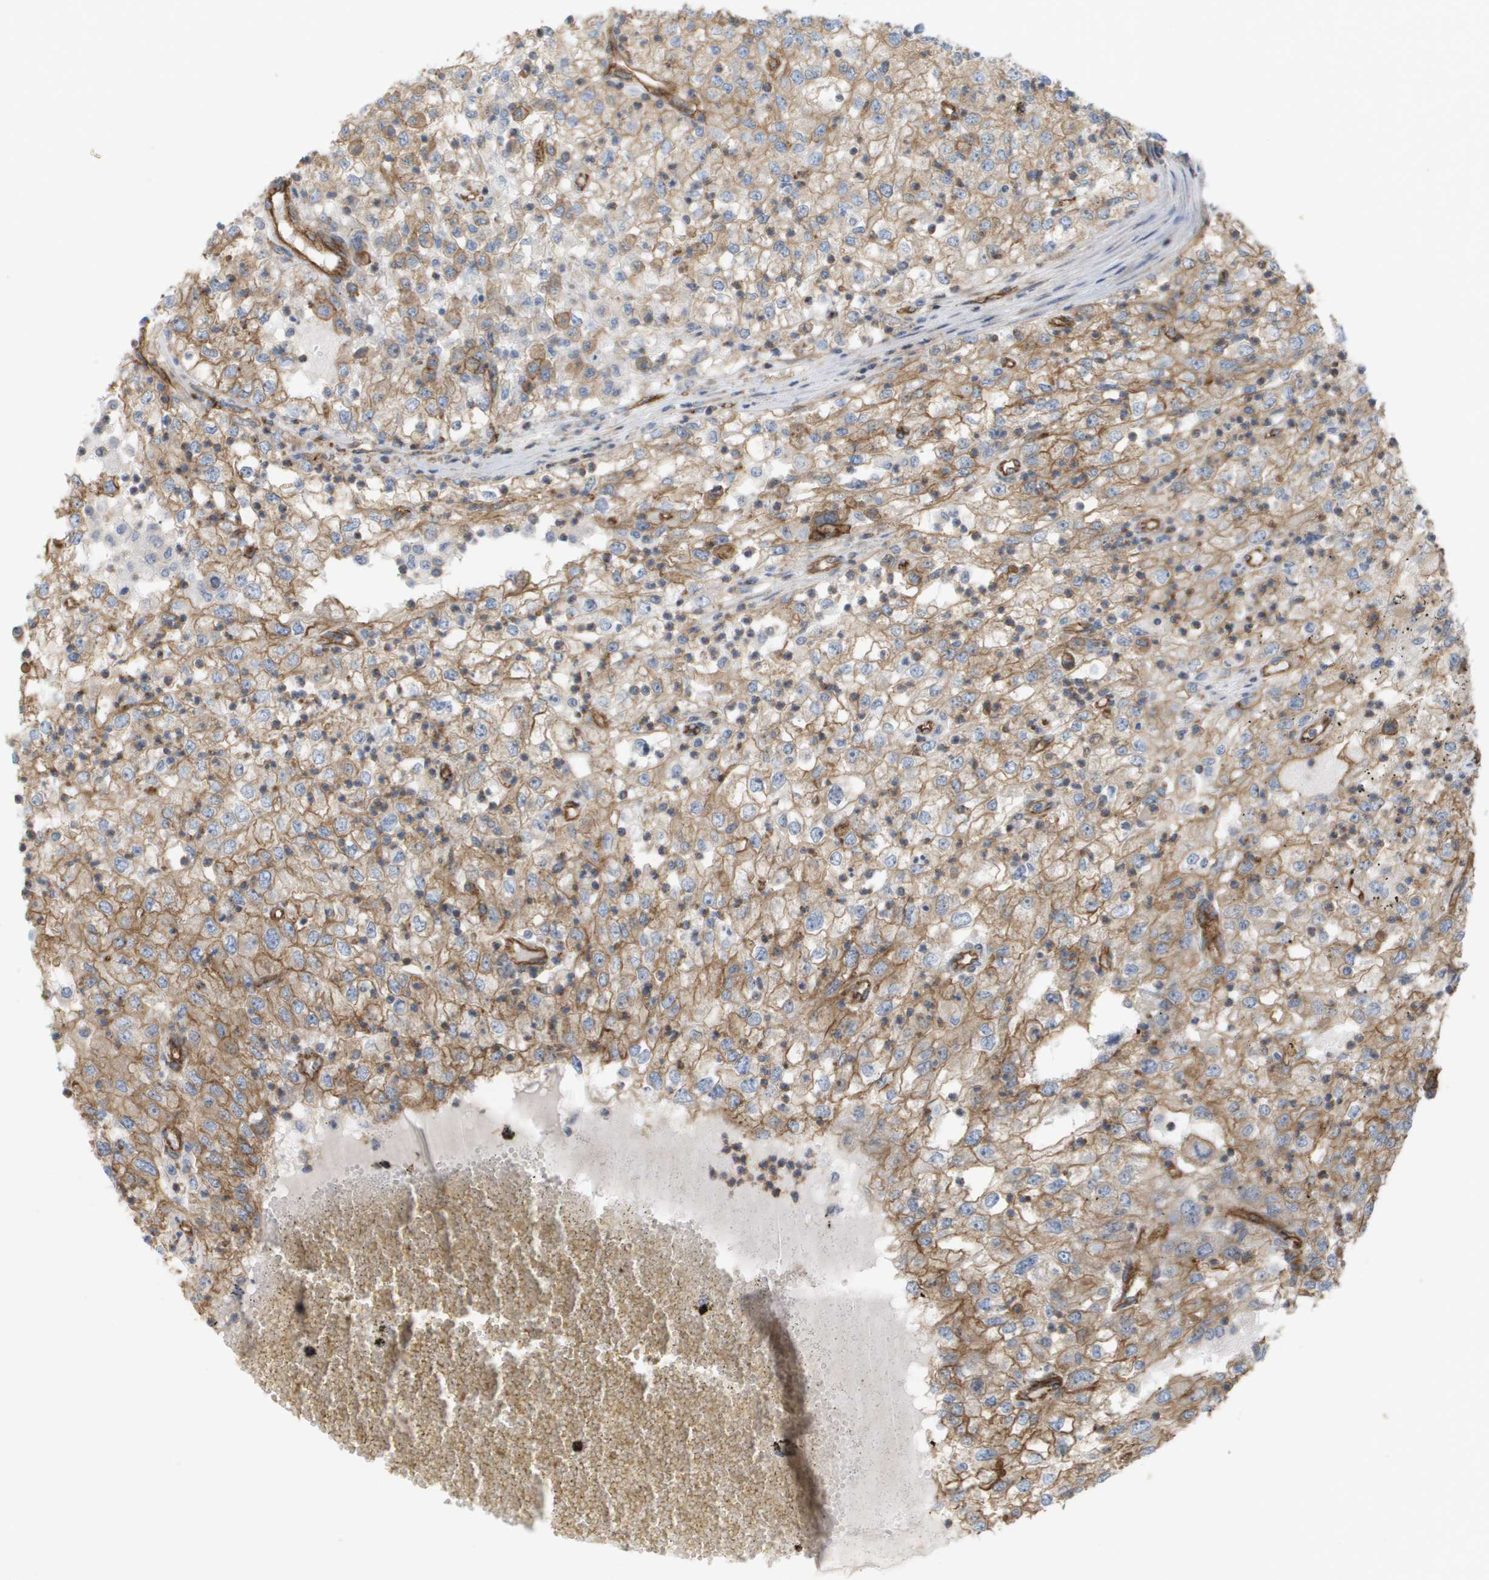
{"staining": {"intensity": "moderate", "quantity": ">75%", "location": "cytoplasmic/membranous"}, "tissue": "renal cancer", "cell_type": "Tumor cells", "image_type": "cancer", "snomed": [{"axis": "morphology", "description": "Adenocarcinoma, NOS"}, {"axis": "topography", "description": "Kidney"}], "caption": "Renal cancer stained with DAB IHC shows medium levels of moderate cytoplasmic/membranous positivity in about >75% of tumor cells.", "gene": "SGMS2", "patient": {"sex": "female", "age": 54}}